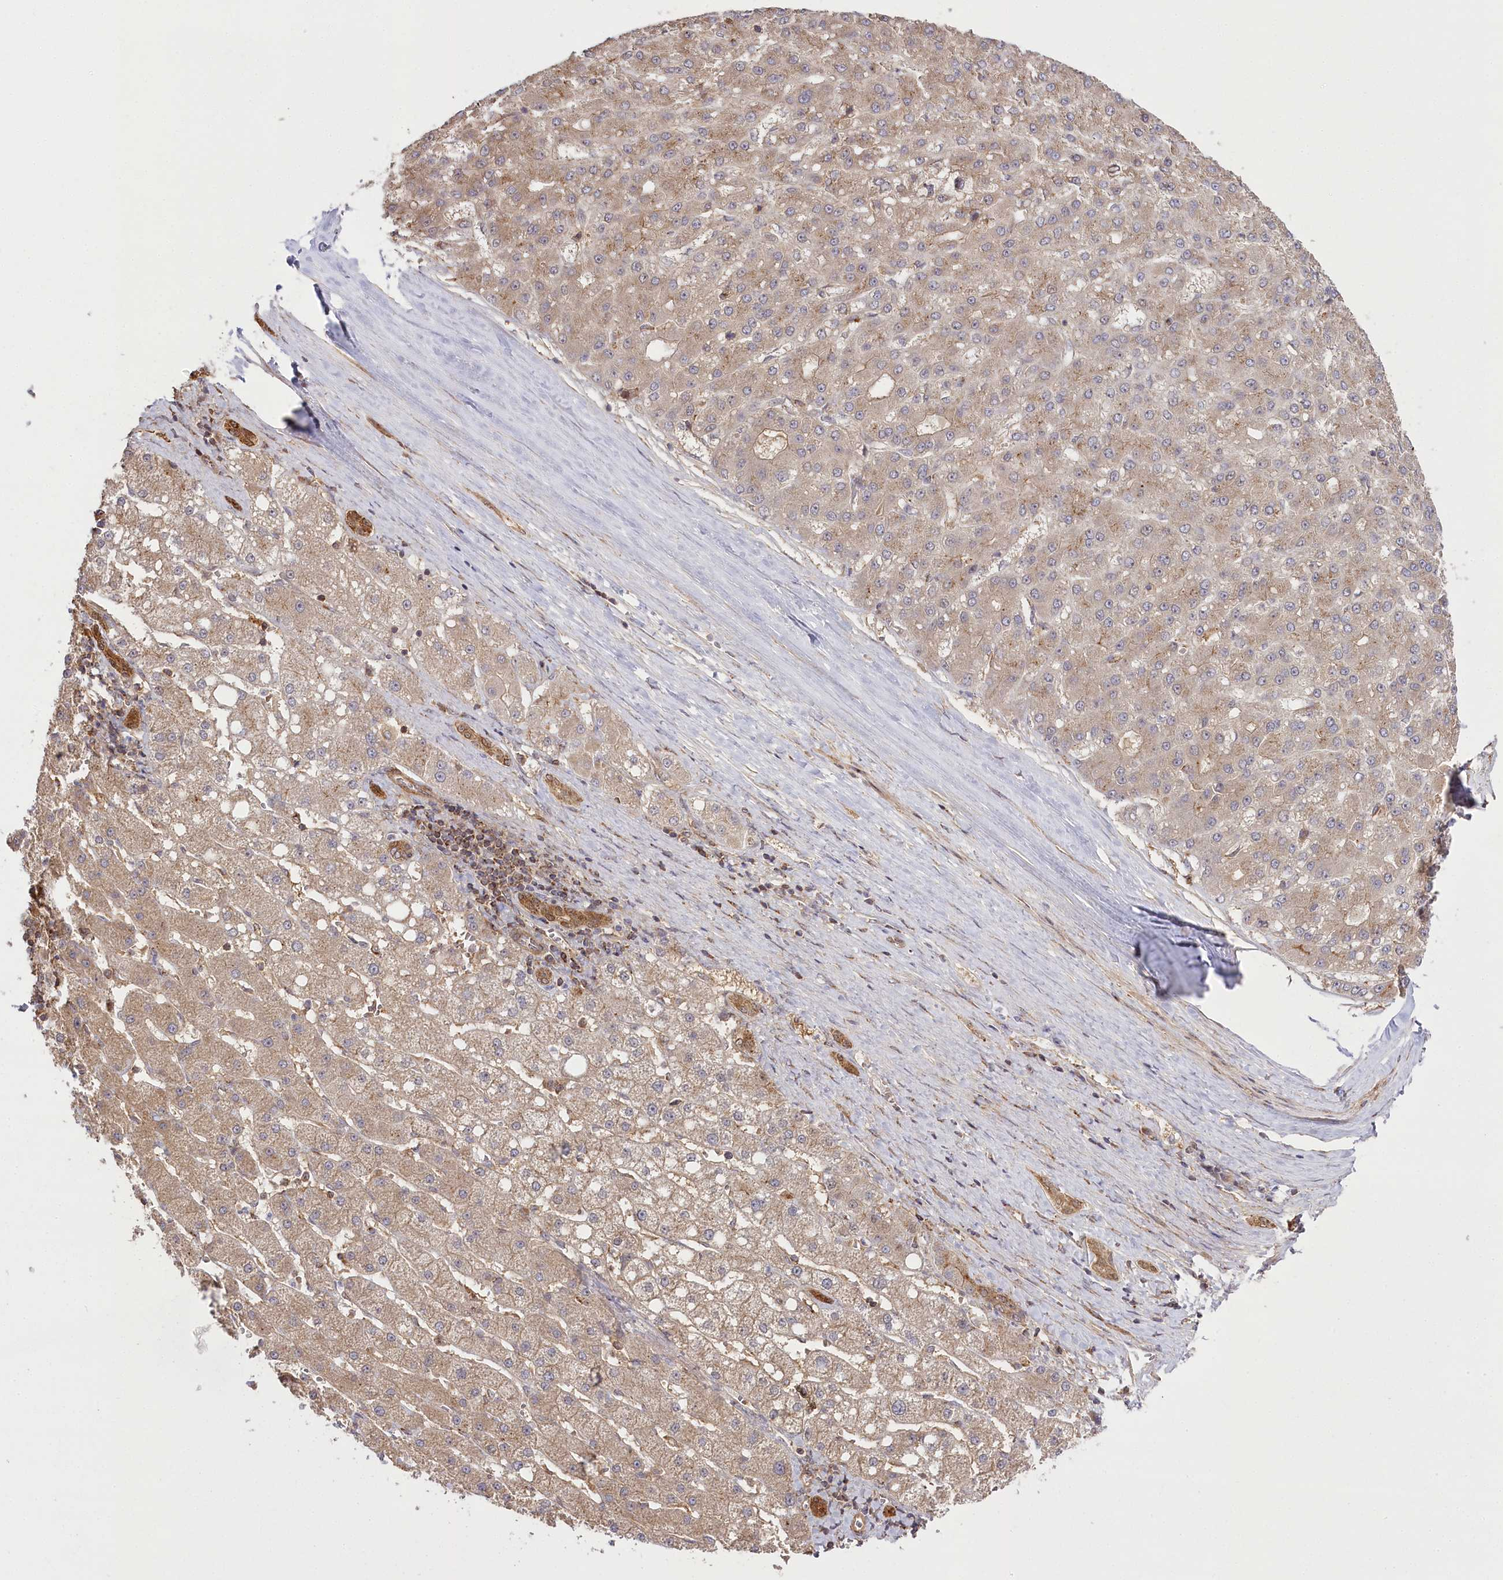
{"staining": {"intensity": "weak", "quantity": ">75%", "location": "cytoplasmic/membranous"}, "tissue": "liver cancer", "cell_type": "Tumor cells", "image_type": "cancer", "snomed": [{"axis": "morphology", "description": "Carcinoma, Hepatocellular, NOS"}, {"axis": "topography", "description": "Liver"}], "caption": "Immunohistochemical staining of liver cancer (hepatocellular carcinoma) demonstrates weak cytoplasmic/membranous protein positivity in about >75% of tumor cells. Using DAB (3,3'-diaminobenzidine) (brown) and hematoxylin (blue) stains, captured at high magnification using brightfield microscopy.", "gene": "CCDC91", "patient": {"sex": "male", "age": 67}}